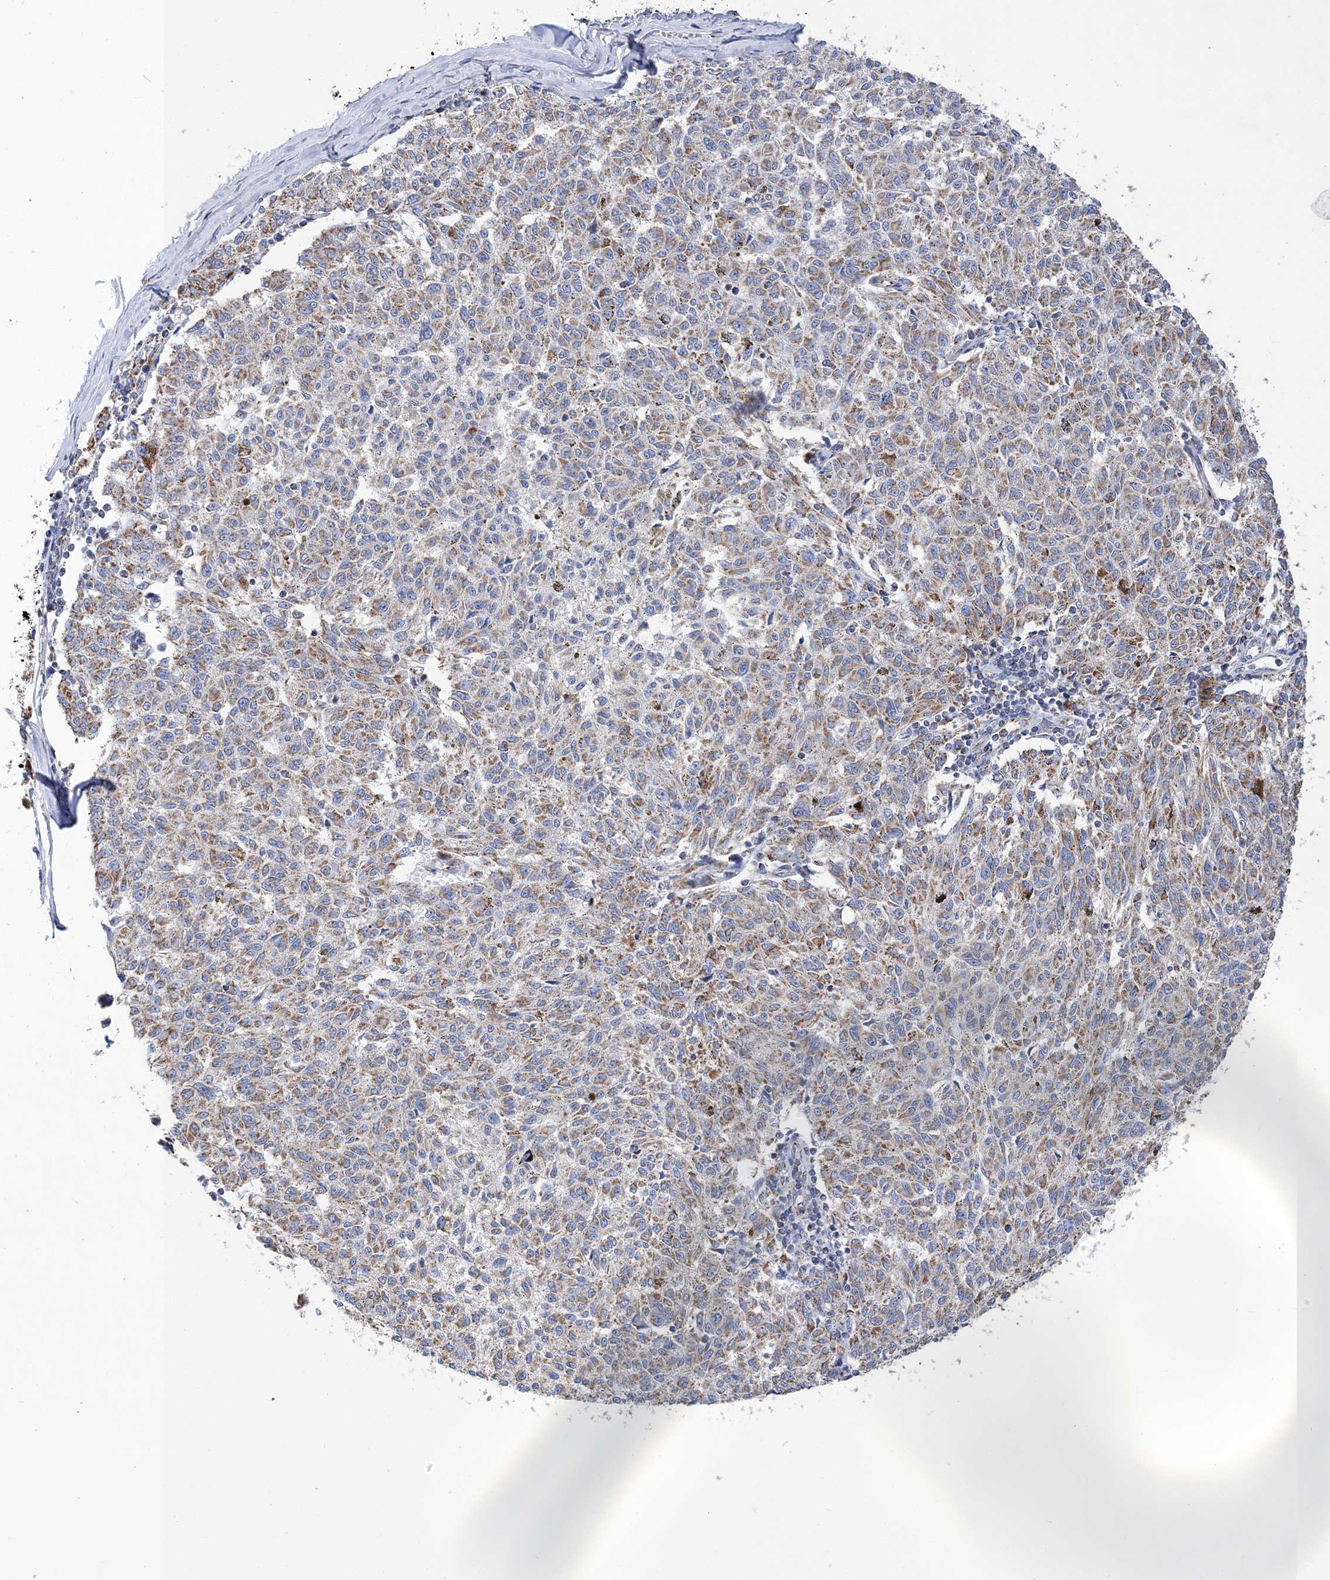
{"staining": {"intensity": "moderate", "quantity": "25%-75%", "location": "cytoplasmic/membranous"}, "tissue": "melanoma", "cell_type": "Tumor cells", "image_type": "cancer", "snomed": [{"axis": "morphology", "description": "Malignant melanoma, NOS"}, {"axis": "topography", "description": "Skin"}], "caption": "An IHC image of neoplastic tissue is shown. Protein staining in brown highlights moderate cytoplasmic/membranous positivity in malignant melanoma within tumor cells.", "gene": "ACOT9", "patient": {"sex": "female", "age": 72}}